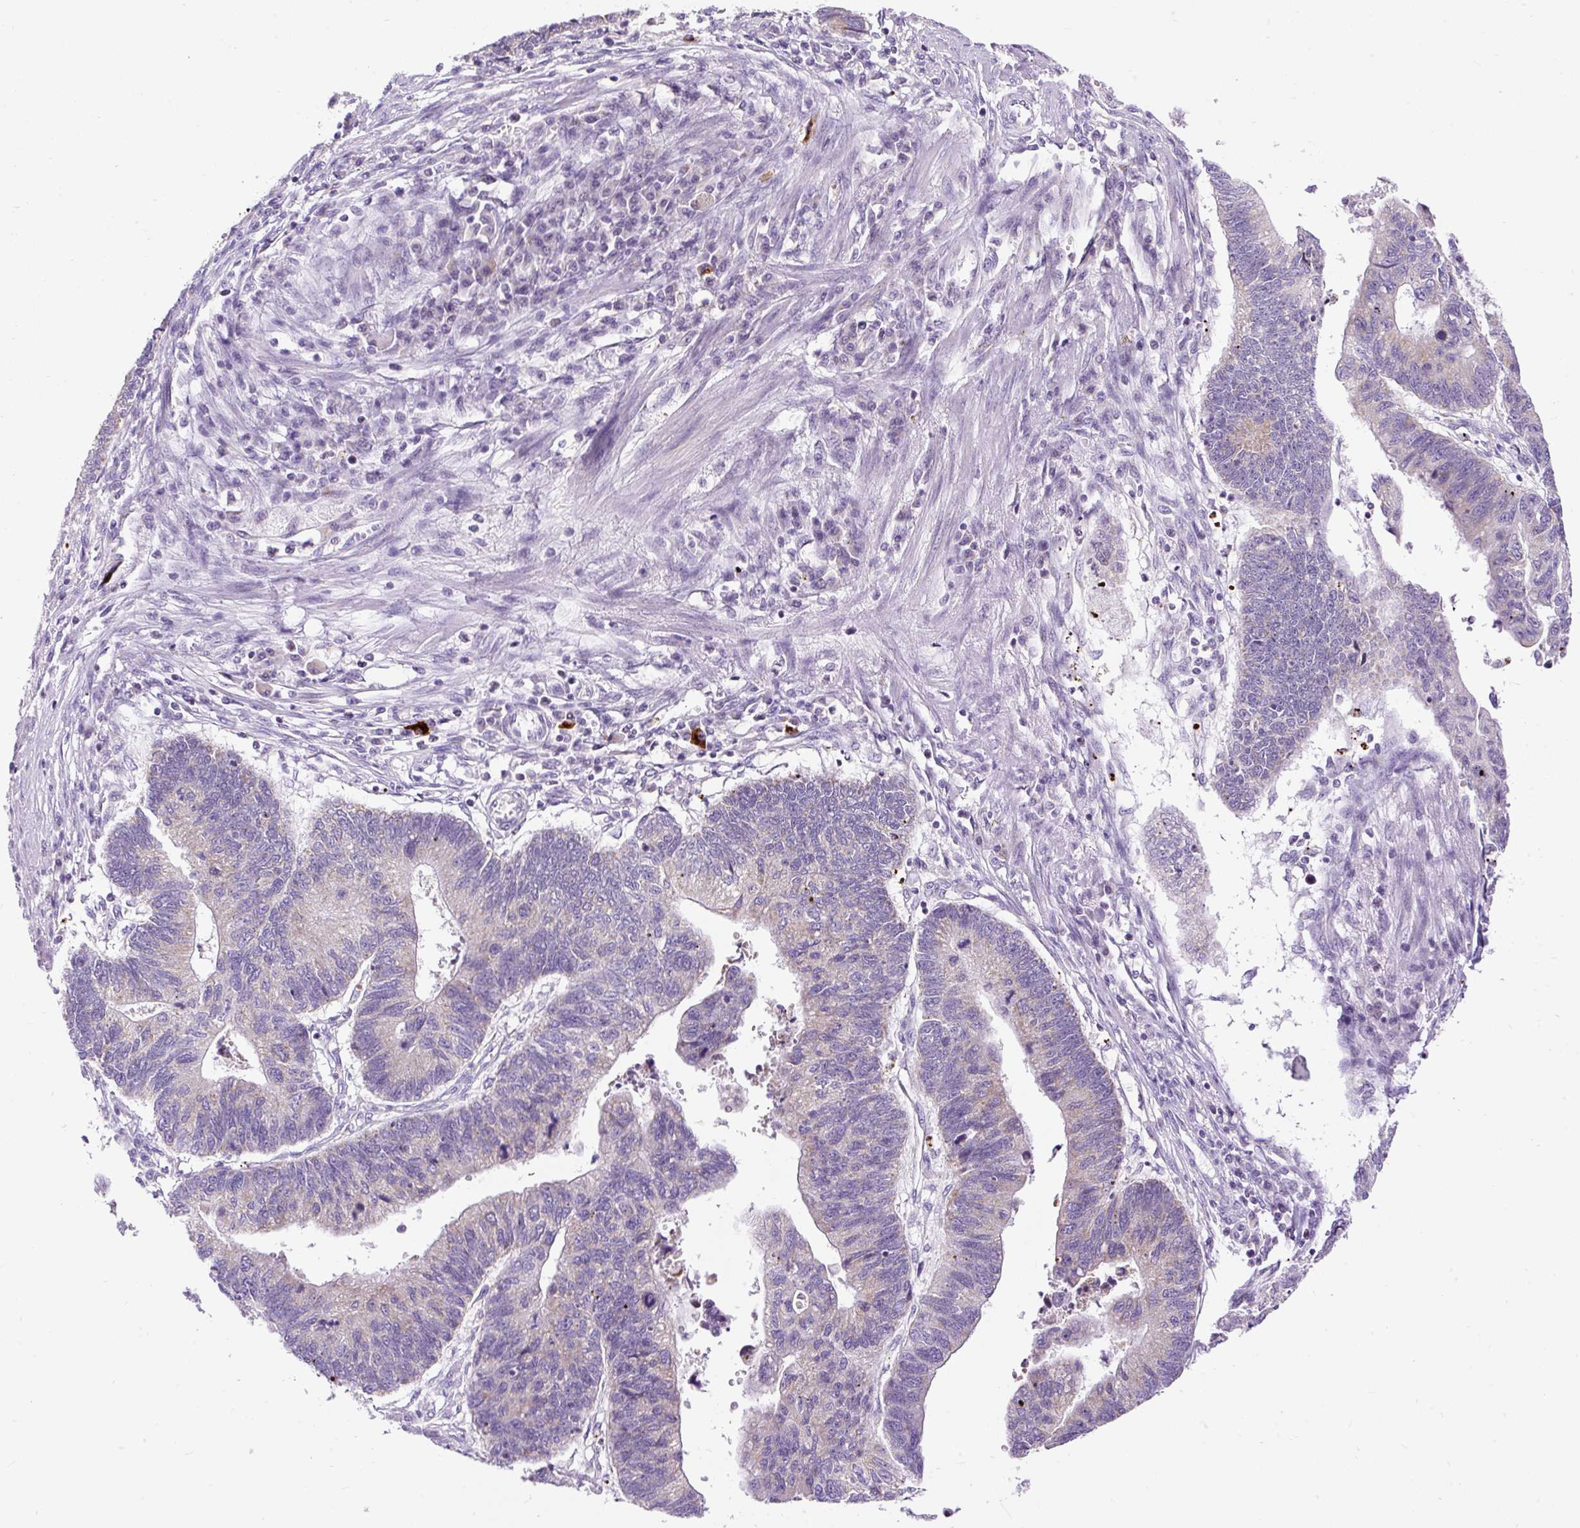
{"staining": {"intensity": "weak", "quantity": "25%-75%", "location": "cytoplasmic/membranous"}, "tissue": "stomach cancer", "cell_type": "Tumor cells", "image_type": "cancer", "snomed": [{"axis": "morphology", "description": "Adenocarcinoma, NOS"}, {"axis": "topography", "description": "Stomach"}], "caption": "Protein staining of adenocarcinoma (stomach) tissue shows weak cytoplasmic/membranous expression in approximately 25%-75% of tumor cells. (Brightfield microscopy of DAB IHC at high magnification).", "gene": "FMC1", "patient": {"sex": "male", "age": 59}}